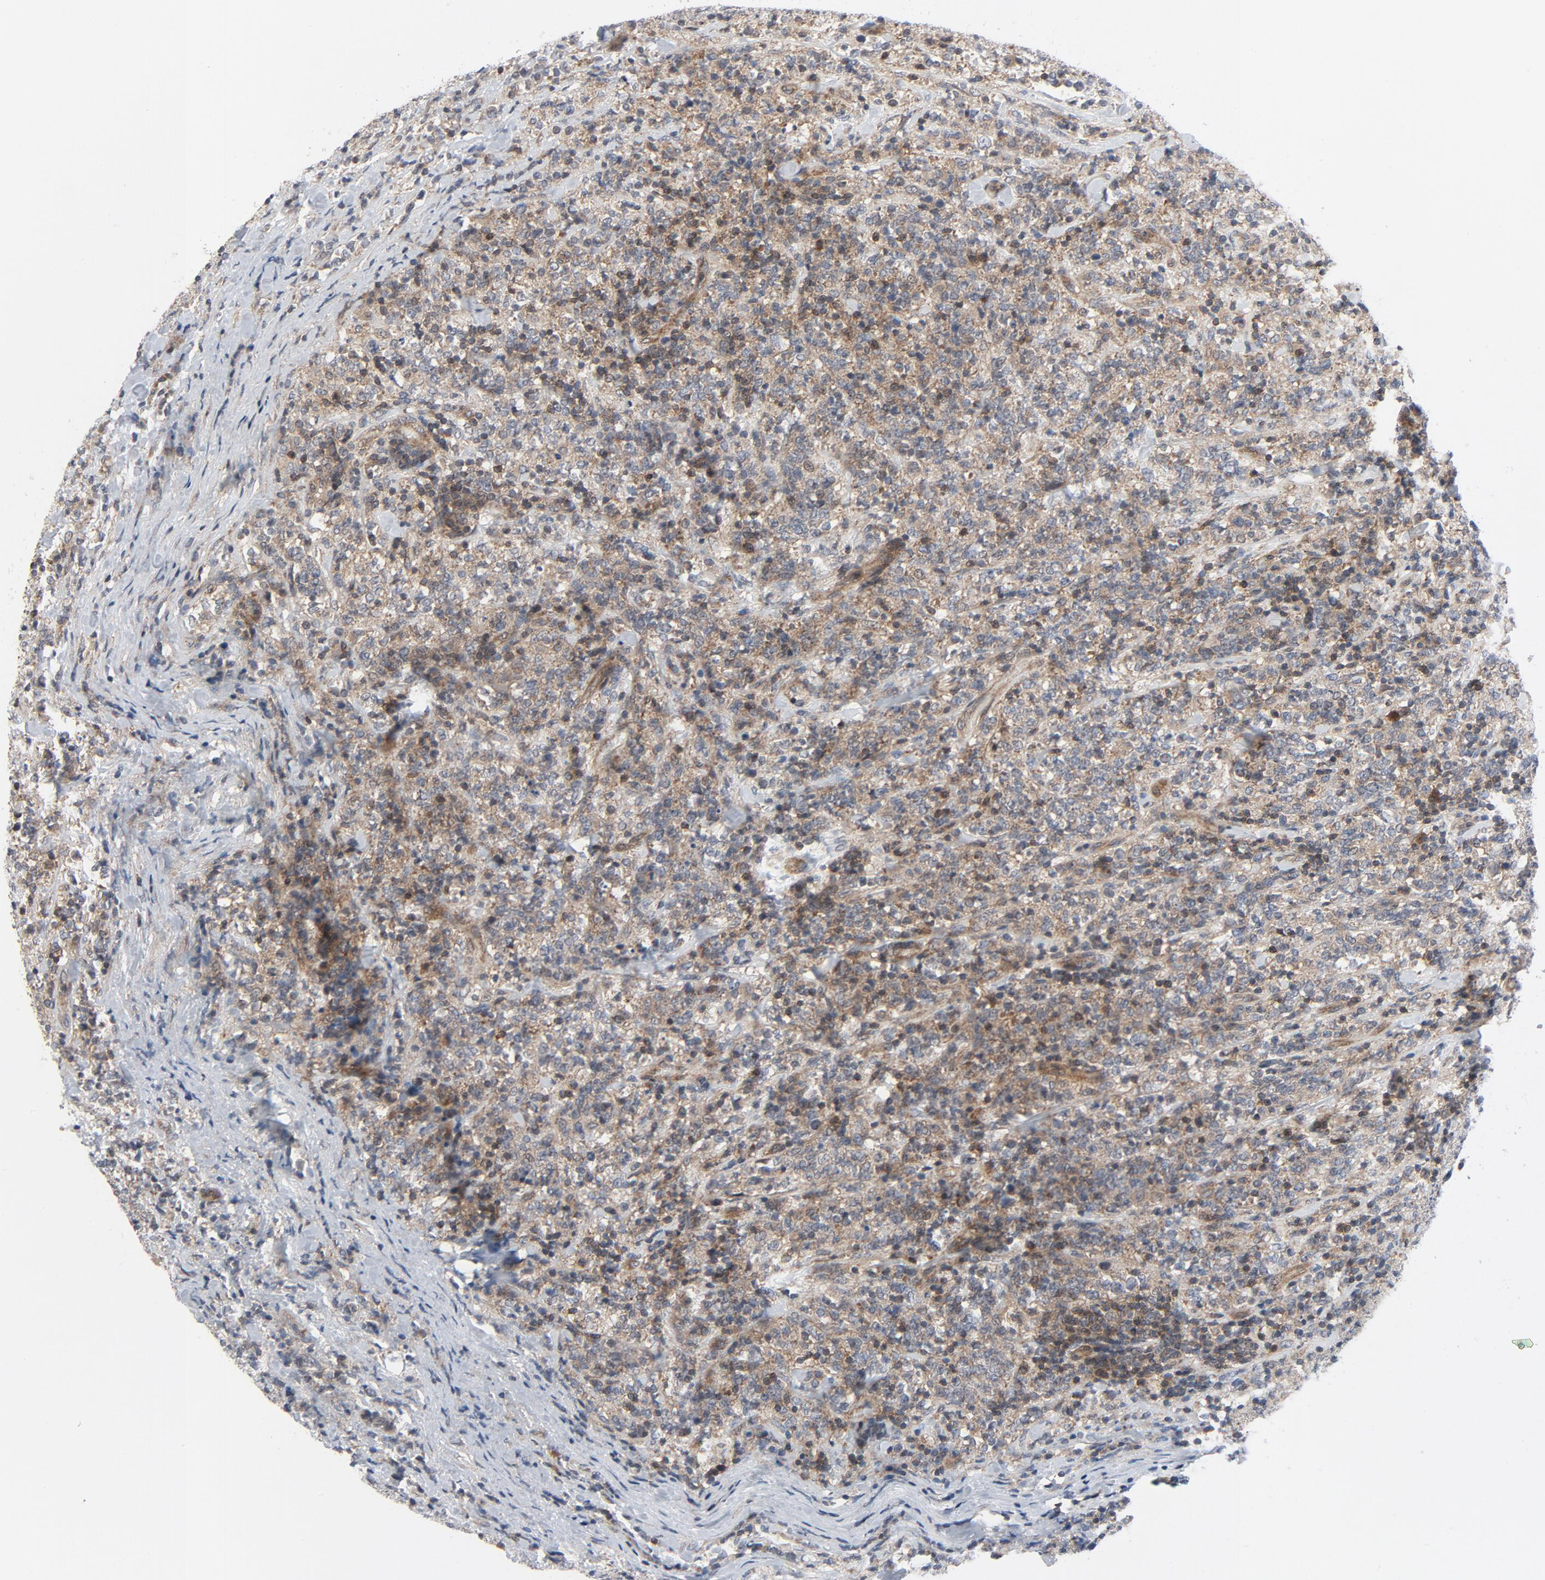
{"staining": {"intensity": "weak", "quantity": ">75%", "location": "cytoplasmic/membranous"}, "tissue": "lymphoma", "cell_type": "Tumor cells", "image_type": "cancer", "snomed": [{"axis": "morphology", "description": "Malignant lymphoma, non-Hodgkin's type, High grade"}, {"axis": "topography", "description": "Soft tissue"}], "caption": "DAB immunohistochemical staining of human high-grade malignant lymphoma, non-Hodgkin's type demonstrates weak cytoplasmic/membranous protein positivity in approximately >75% of tumor cells.", "gene": "TSG101", "patient": {"sex": "male", "age": 18}}